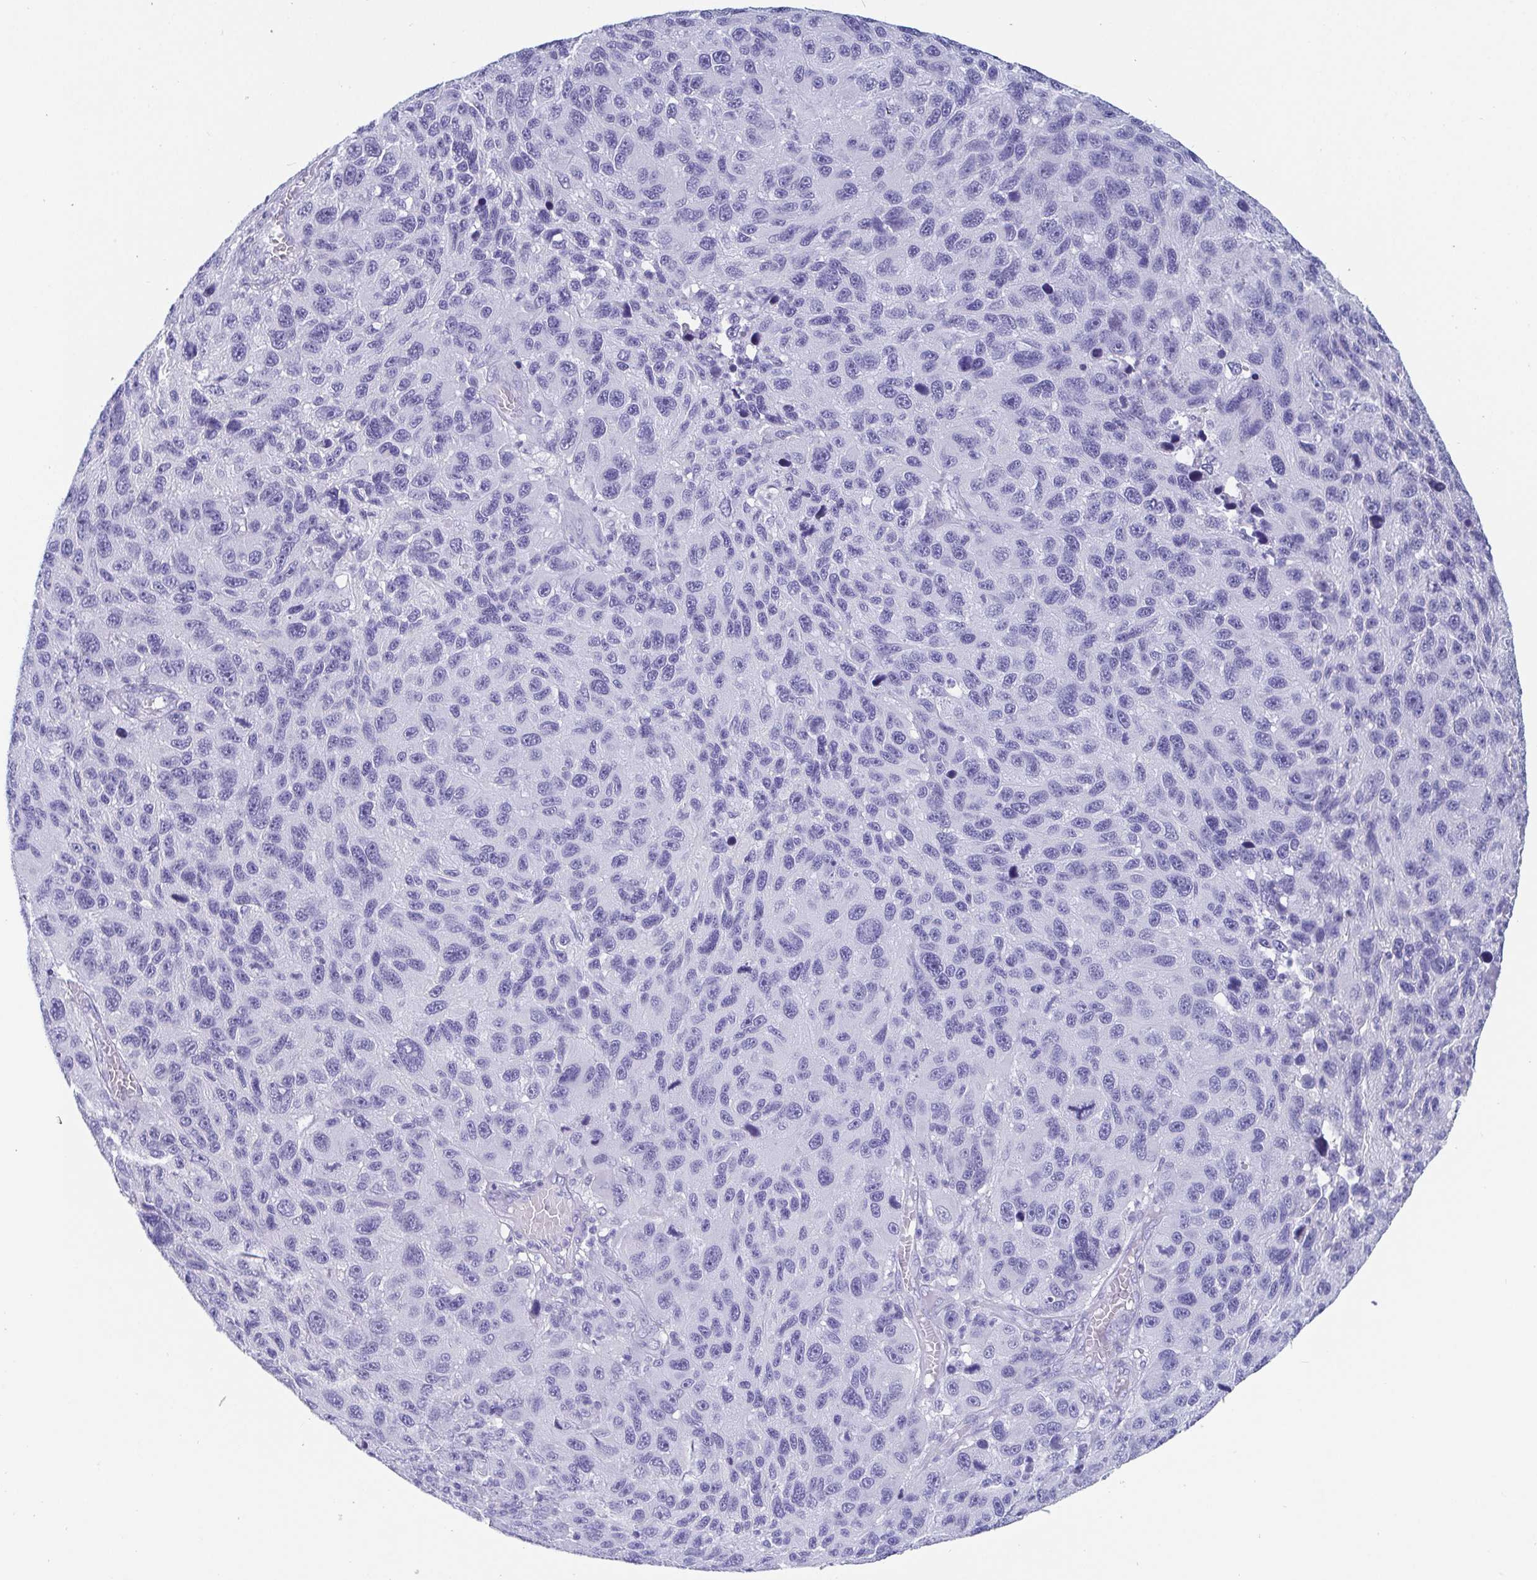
{"staining": {"intensity": "negative", "quantity": "none", "location": "none"}, "tissue": "melanoma", "cell_type": "Tumor cells", "image_type": "cancer", "snomed": [{"axis": "morphology", "description": "Malignant melanoma, NOS"}, {"axis": "topography", "description": "Skin"}], "caption": "An image of human malignant melanoma is negative for staining in tumor cells.", "gene": "SCGN", "patient": {"sex": "male", "age": 53}}